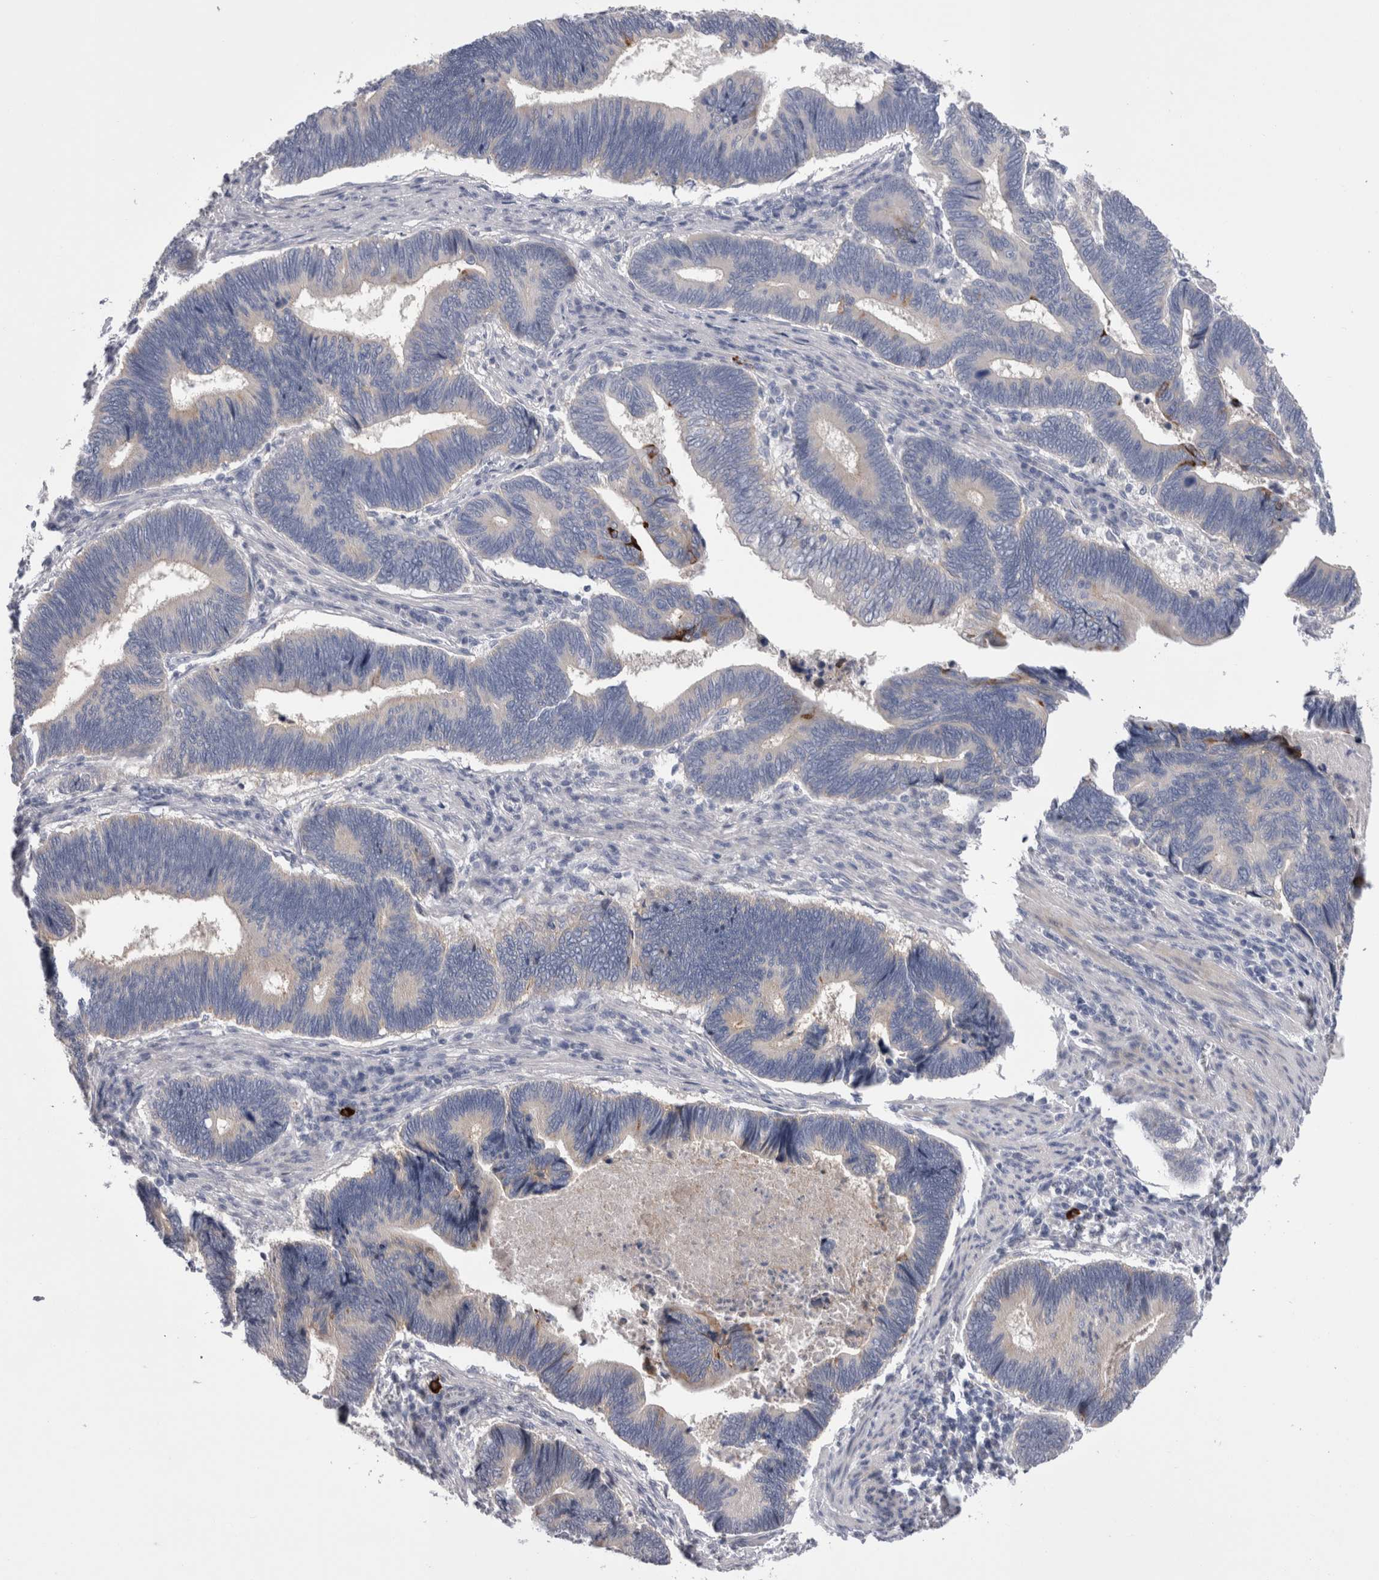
{"staining": {"intensity": "negative", "quantity": "none", "location": "none"}, "tissue": "pancreatic cancer", "cell_type": "Tumor cells", "image_type": "cancer", "snomed": [{"axis": "morphology", "description": "Adenocarcinoma, NOS"}, {"axis": "topography", "description": "Pancreas"}], "caption": "Adenocarcinoma (pancreatic) was stained to show a protein in brown. There is no significant positivity in tumor cells.", "gene": "PWP2", "patient": {"sex": "female", "age": 70}}